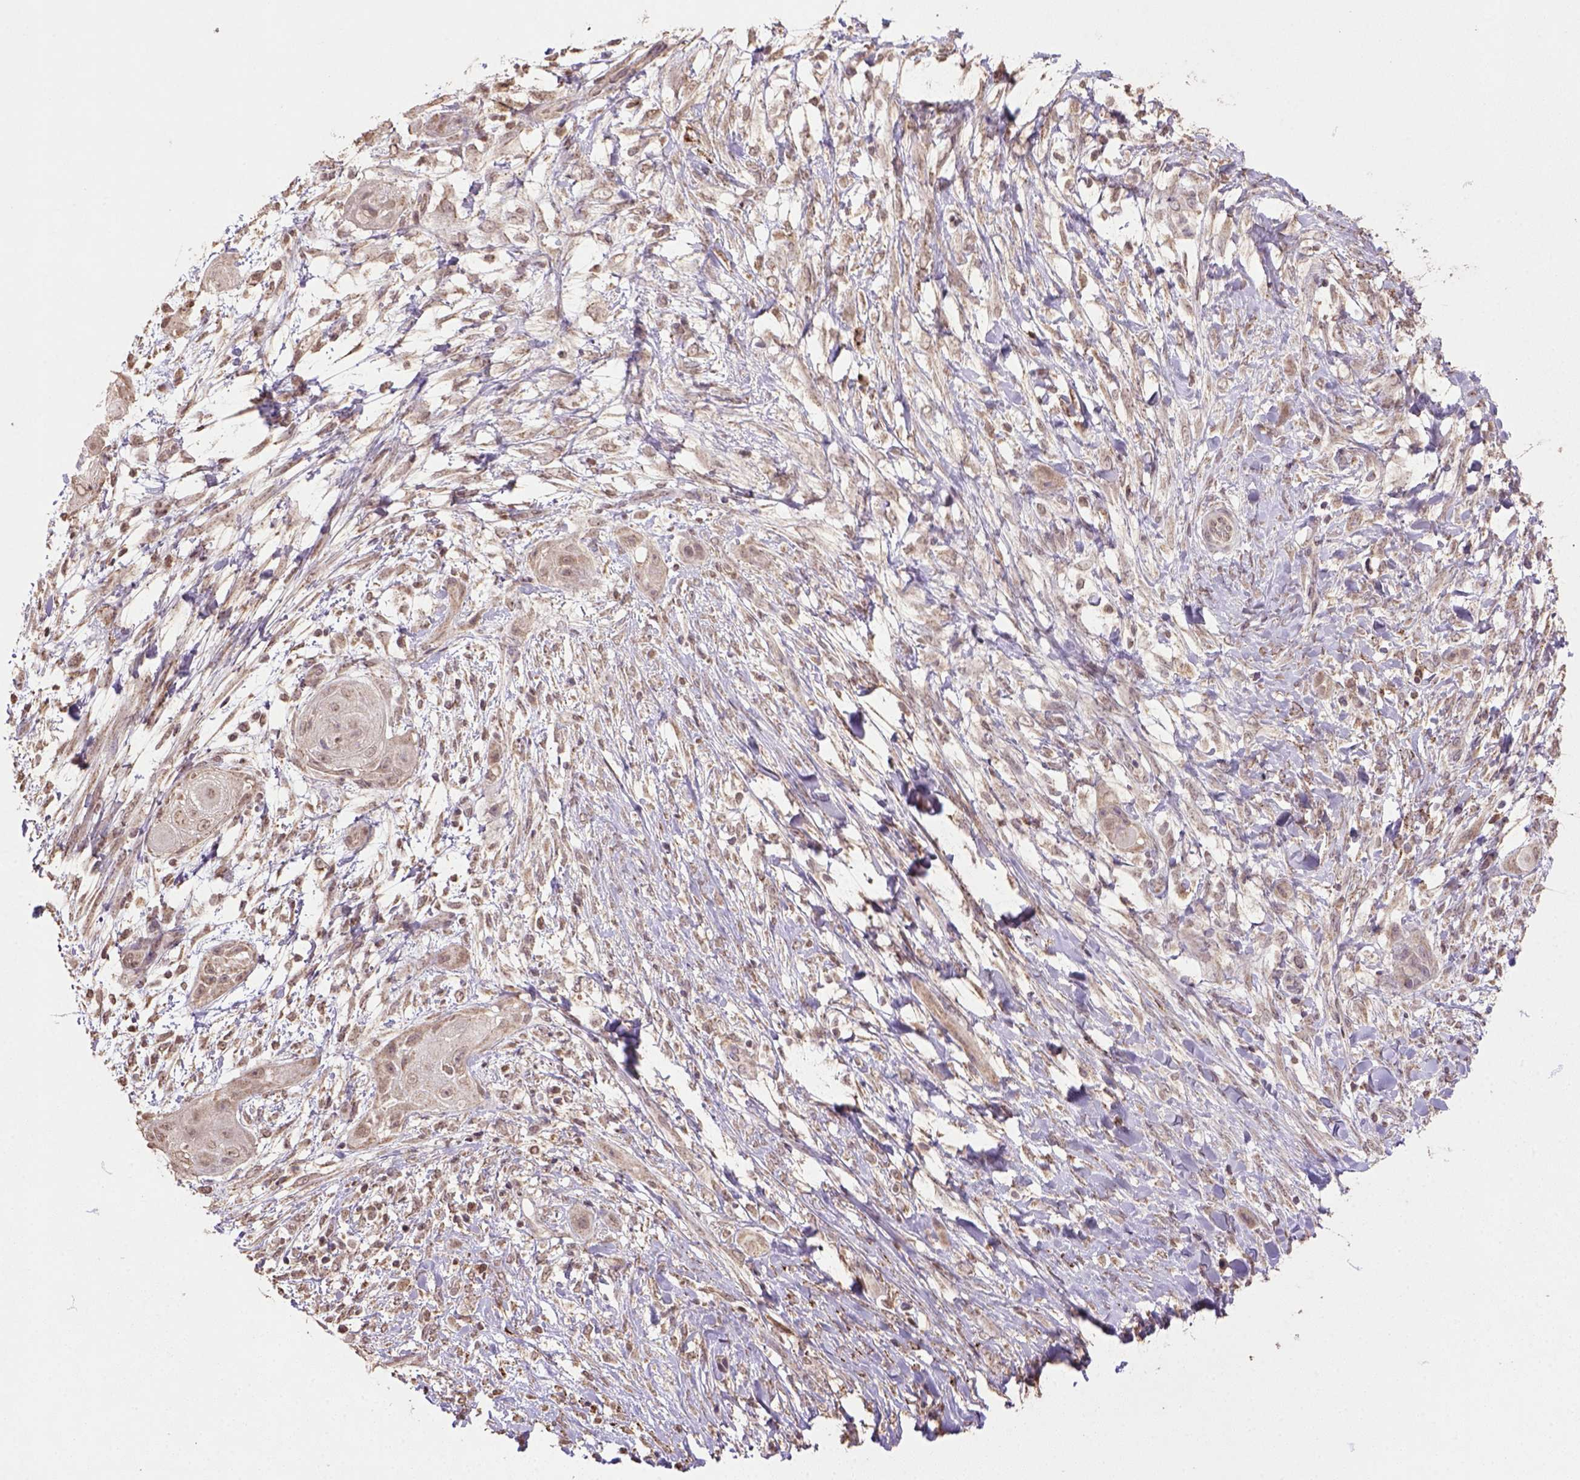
{"staining": {"intensity": "weak", "quantity": ">75%", "location": "cytoplasmic/membranous"}, "tissue": "skin cancer", "cell_type": "Tumor cells", "image_type": "cancer", "snomed": [{"axis": "morphology", "description": "Squamous cell carcinoma, NOS"}, {"axis": "topography", "description": "Skin"}], "caption": "A high-resolution micrograph shows immunohistochemistry (IHC) staining of skin squamous cell carcinoma, which displays weak cytoplasmic/membranous expression in about >75% of tumor cells.", "gene": "NUDT10", "patient": {"sex": "male", "age": 62}}